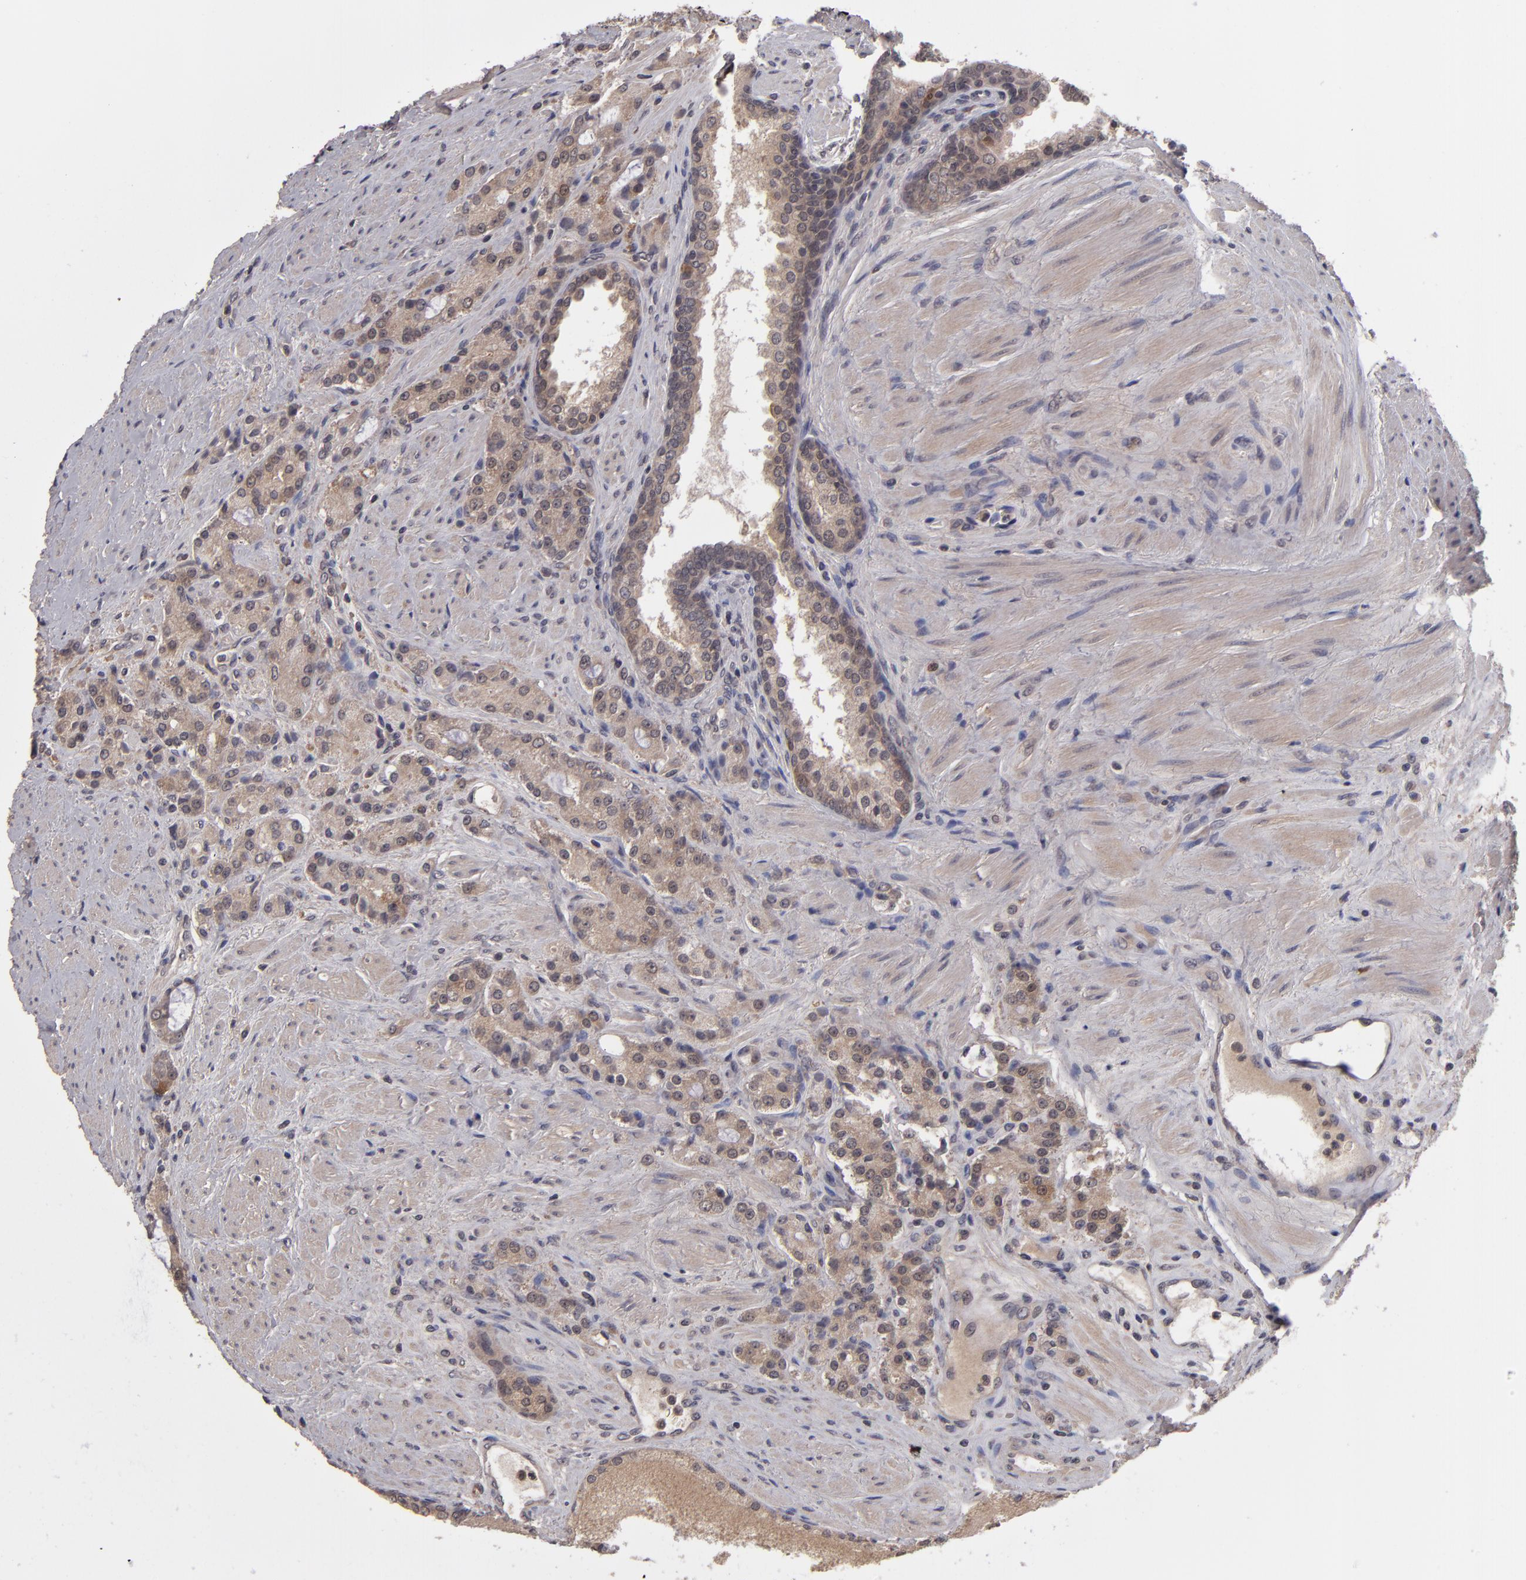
{"staining": {"intensity": "moderate", "quantity": ">75%", "location": "cytoplasmic/membranous"}, "tissue": "prostate cancer", "cell_type": "Tumor cells", "image_type": "cancer", "snomed": [{"axis": "morphology", "description": "Adenocarcinoma, Medium grade"}, {"axis": "topography", "description": "Prostate"}], "caption": "A high-resolution photomicrograph shows IHC staining of adenocarcinoma (medium-grade) (prostate), which reveals moderate cytoplasmic/membranous expression in about >75% of tumor cells. Nuclei are stained in blue.", "gene": "TYMS", "patient": {"sex": "male", "age": 72}}